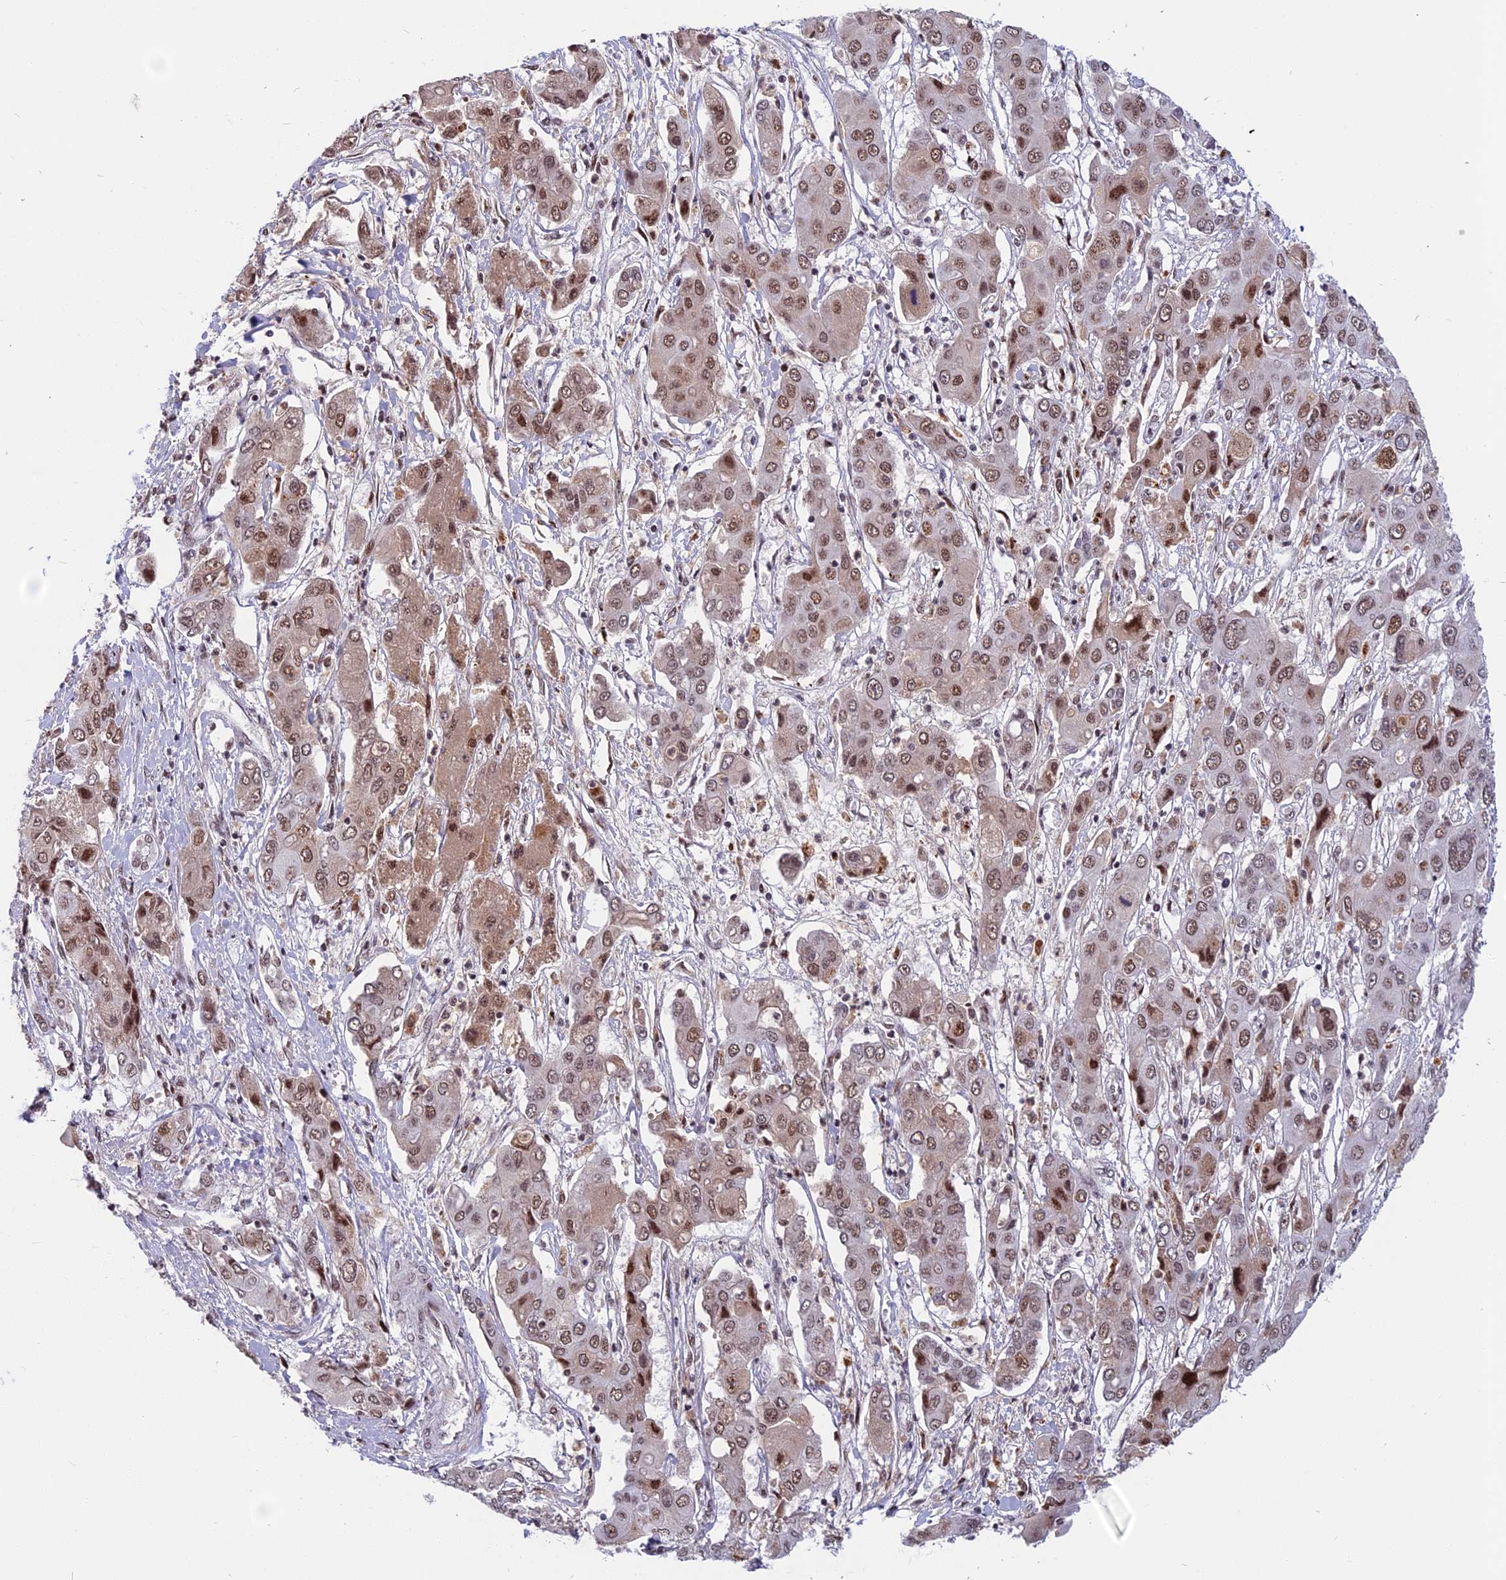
{"staining": {"intensity": "moderate", "quantity": "25%-75%", "location": "nuclear"}, "tissue": "liver cancer", "cell_type": "Tumor cells", "image_type": "cancer", "snomed": [{"axis": "morphology", "description": "Cholangiocarcinoma"}, {"axis": "topography", "description": "Liver"}], "caption": "Human cholangiocarcinoma (liver) stained for a protein (brown) reveals moderate nuclear positive staining in approximately 25%-75% of tumor cells.", "gene": "CDC7", "patient": {"sex": "male", "age": 67}}